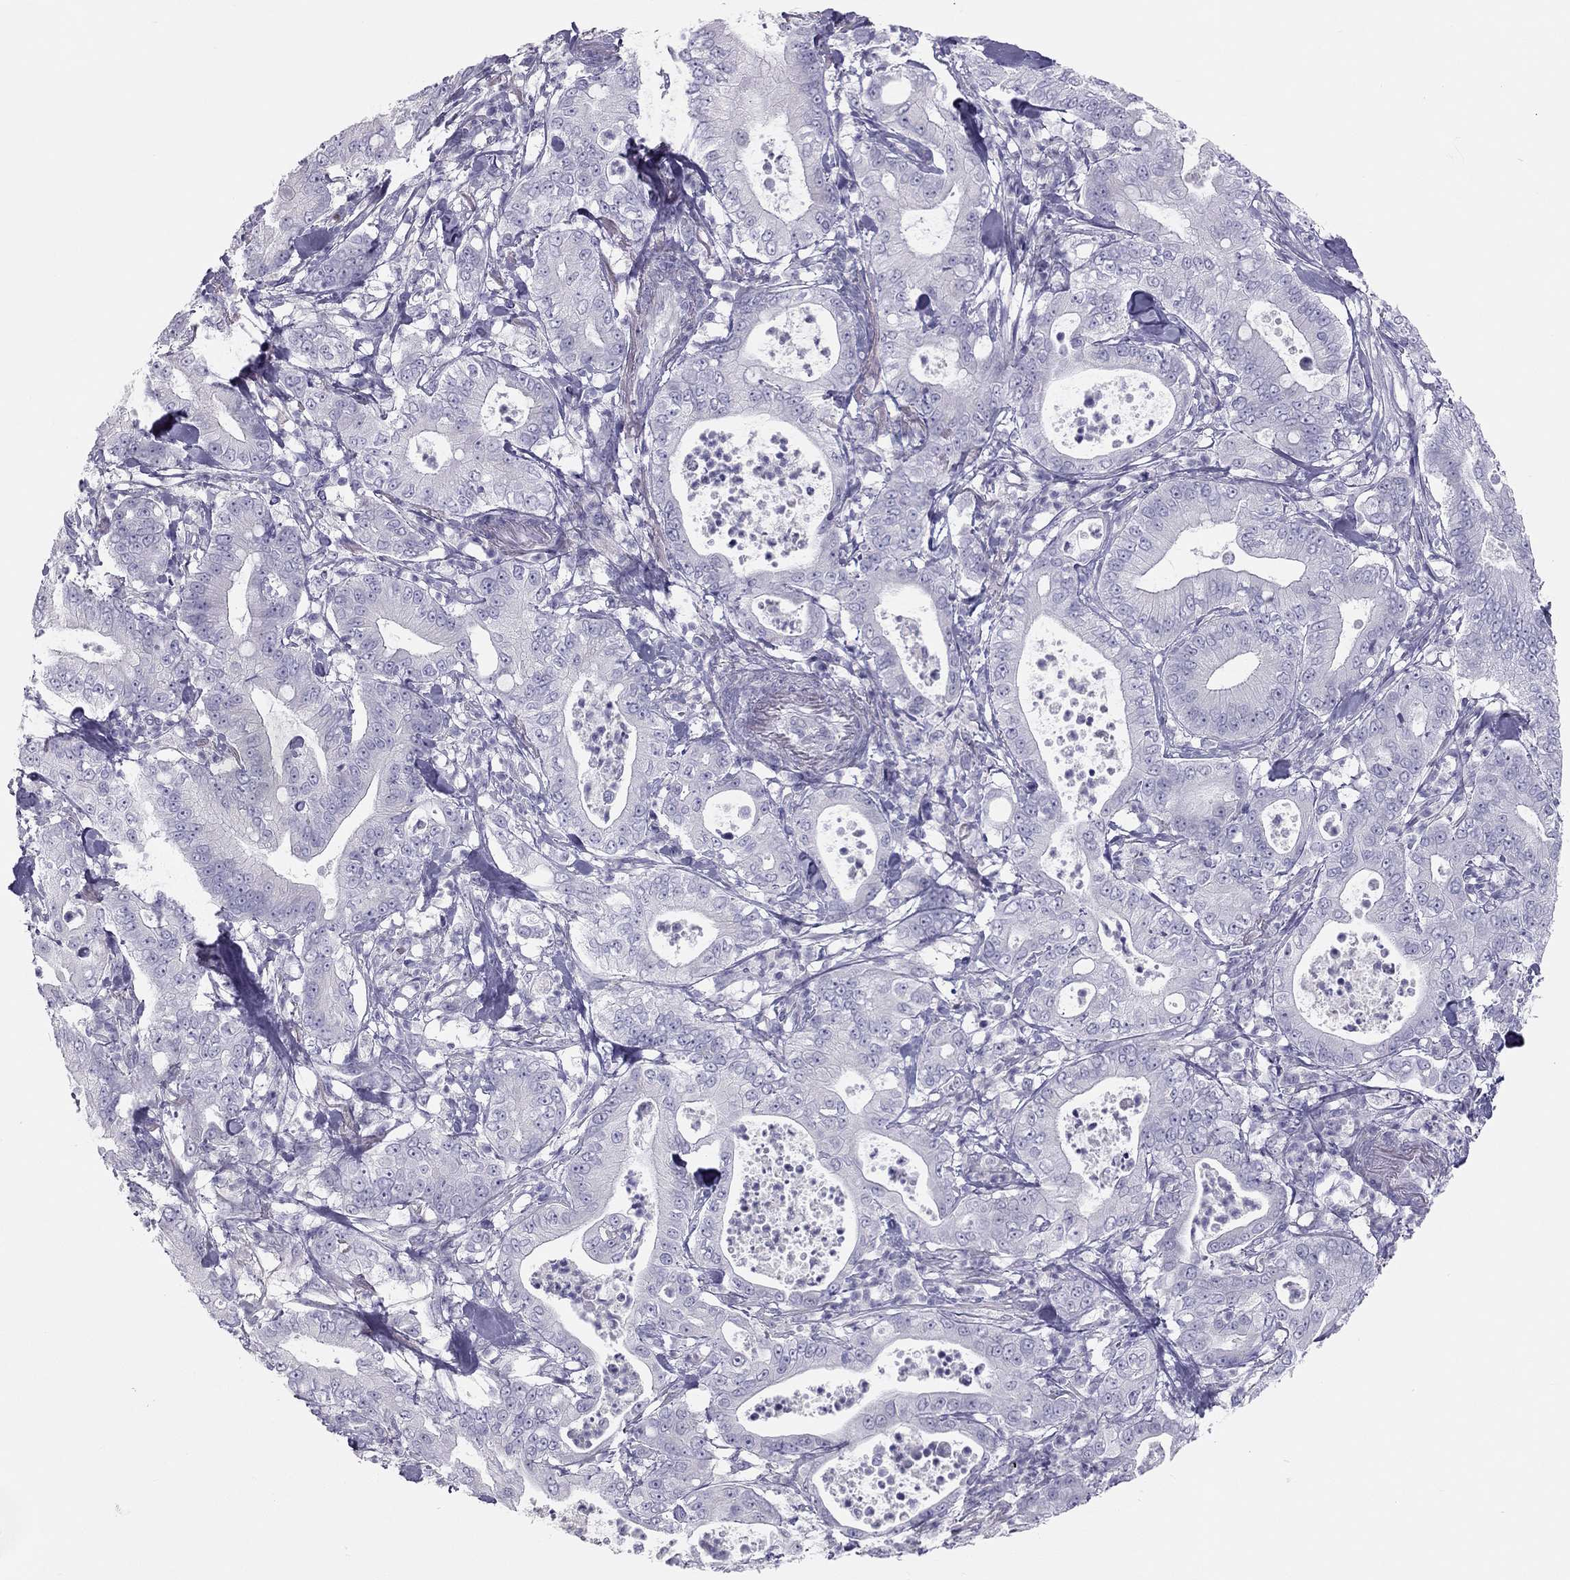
{"staining": {"intensity": "negative", "quantity": "none", "location": "none"}, "tissue": "pancreatic cancer", "cell_type": "Tumor cells", "image_type": "cancer", "snomed": [{"axis": "morphology", "description": "Adenocarcinoma, NOS"}, {"axis": "topography", "description": "Pancreas"}], "caption": "Image shows no significant protein expression in tumor cells of pancreatic cancer.", "gene": "SPATA12", "patient": {"sex": "male", "age": 71}}